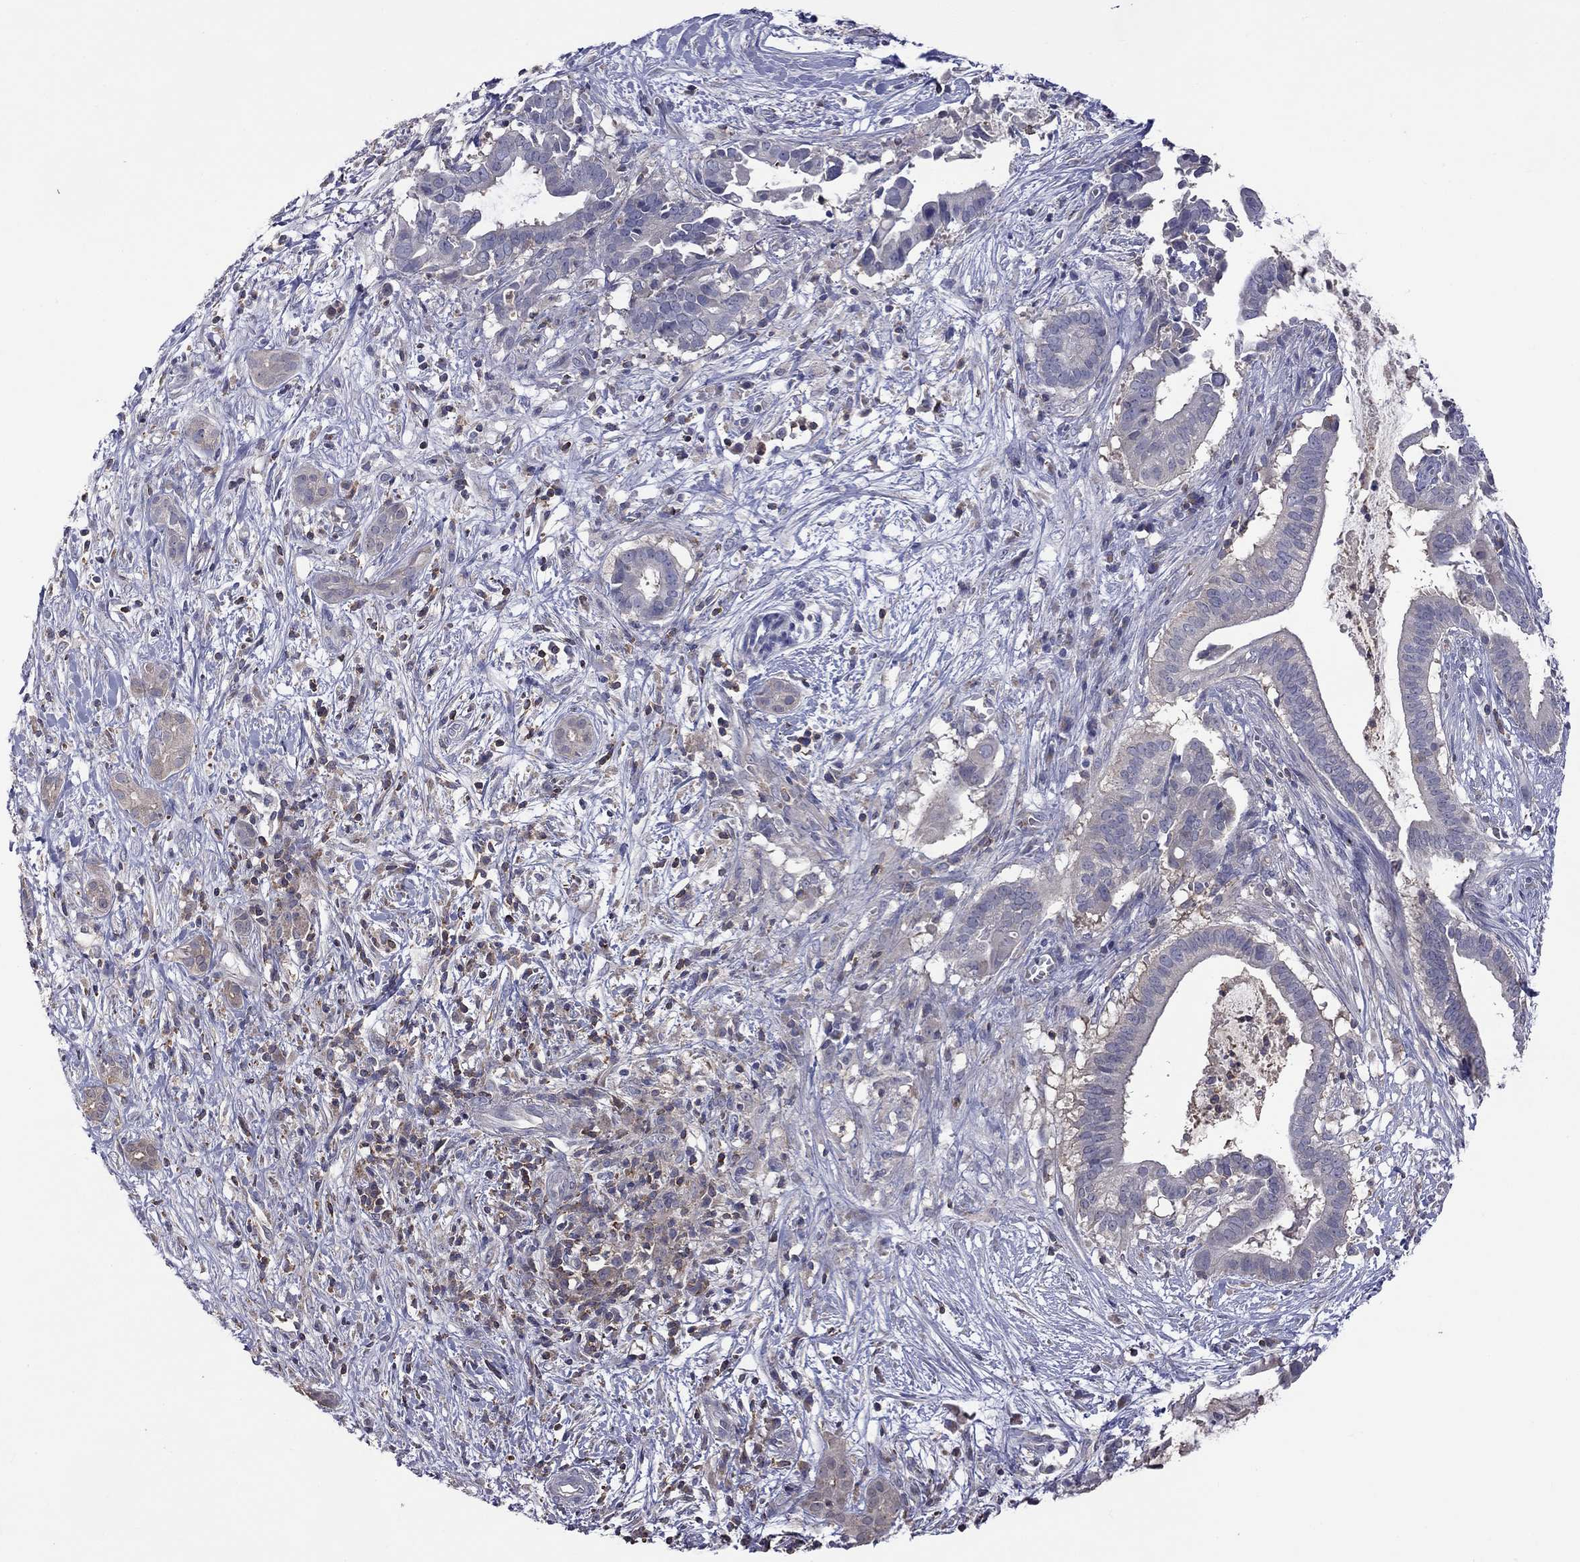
{"staining": {"intensity": "negative", "quantity": "none", "location": "none"}, "tissue": "pancreatic cancer", "cell_type": "Tumor cells", "image_type": "cancer", "snomed": [{"axis": "morphology", "description": "Adenocarcinoma, NOS"}, {"axis": "topography", "description": "Pancreas"}], "caption": "Immunohistochemistry micrograph of neoplastic tissue: human pancreatic adenocarcinoma stained with DAB demonstrates no significant protein positivity in tumor cells.", "gene": "IPCEF1", "patient": {"sex": "male", "age": 61}}